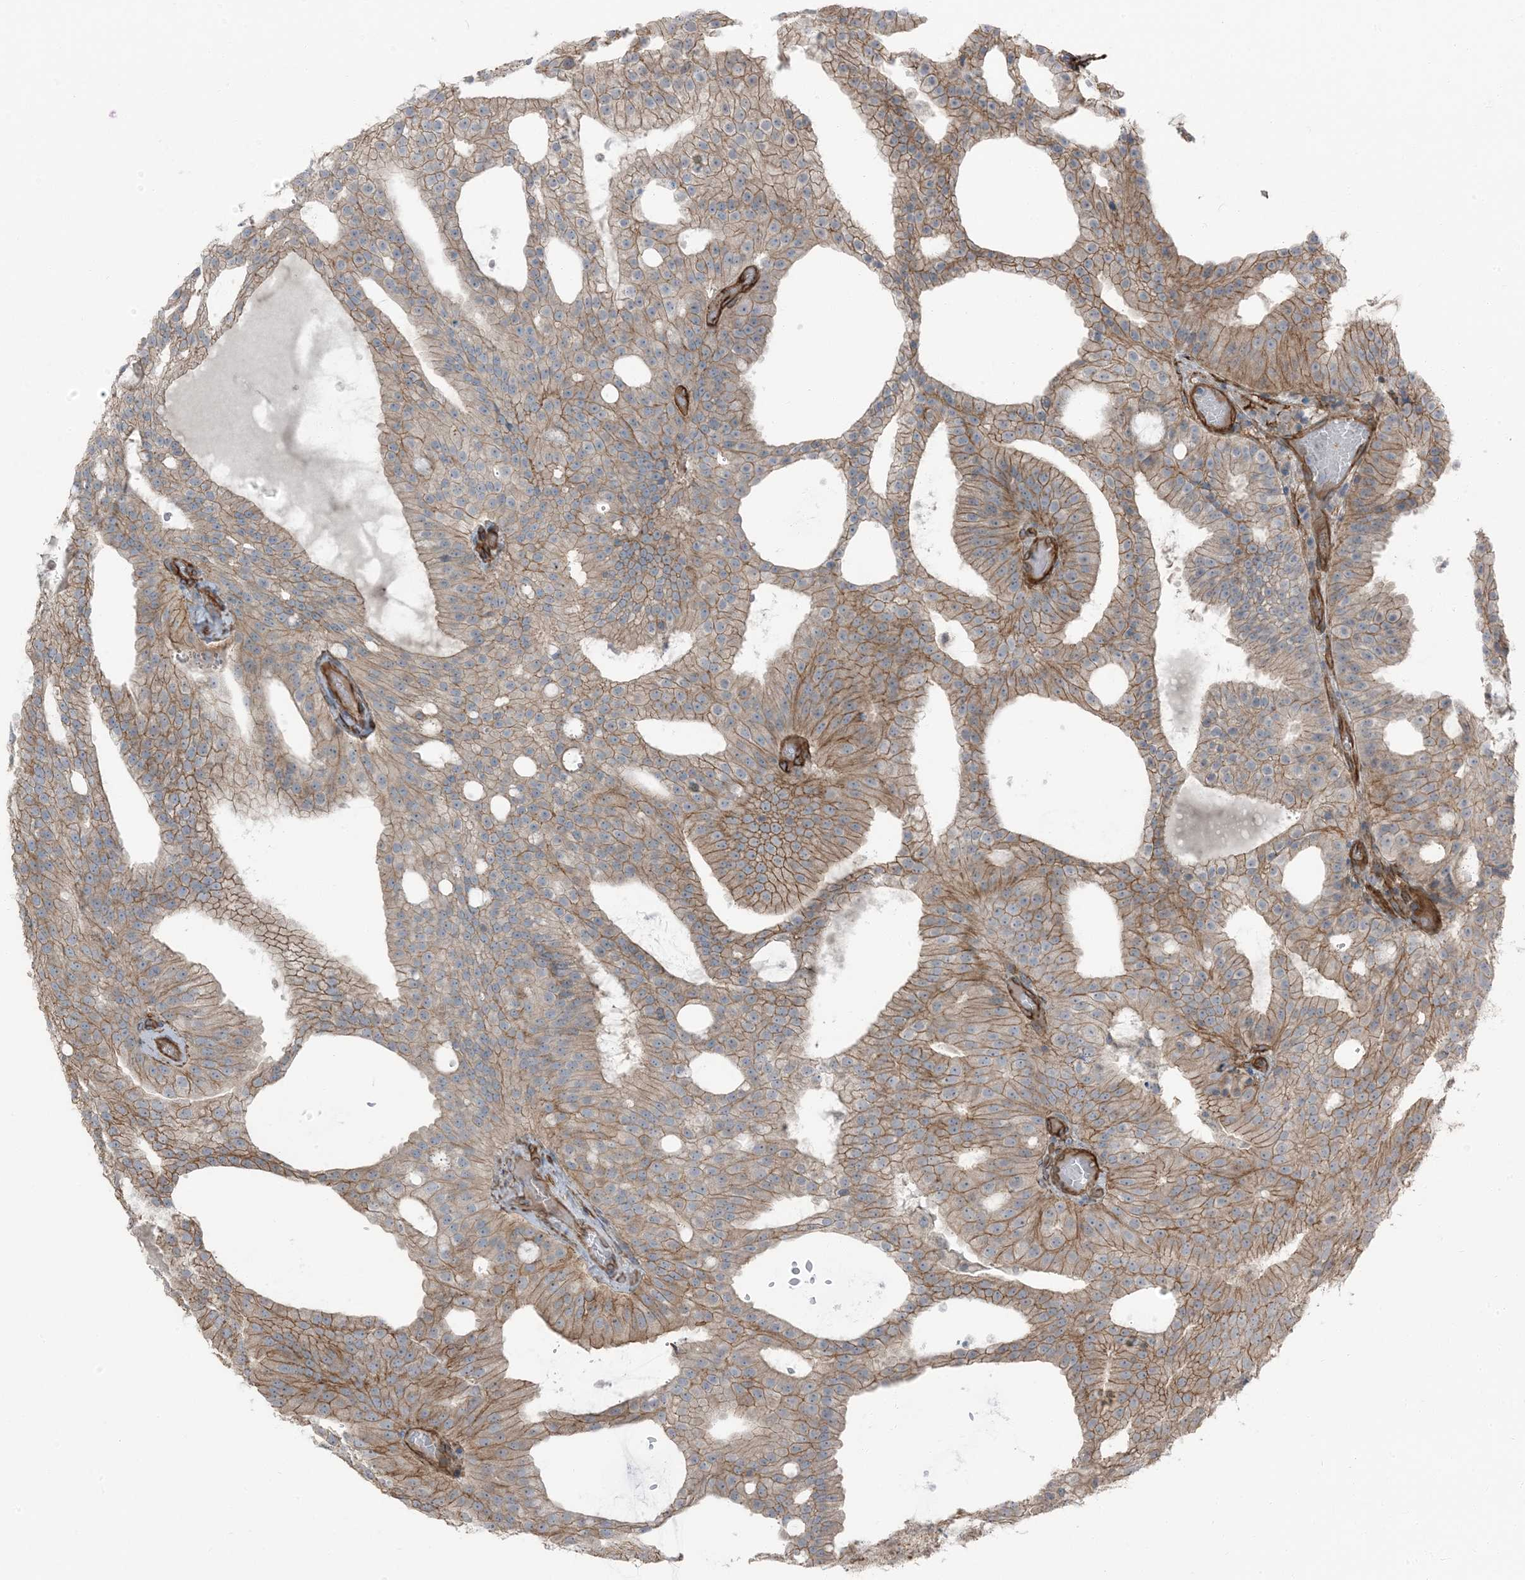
{"staining": {"intensity": "moderate", "quantity": ">75%", "location": "cytoplasmic/membranous"}, "tissue": "prostate cancer", "cell_type": "Tumor cells", "image_type": "cancer", "snomed": [{"axis": "morphology", "description": "Adenocarcinoma, Medium grade"}, {"axis": "topography", "description": "Prostate"}], "caption": "A histopathology image of human adenocarcinoma (medium-grade) (prostate) stained for a protein exhibits moderate cytoplasmic/membranous brown staining in tumor cells.", "gene": "ZFP90", "patient": {"sex": "male", "age": 88}}